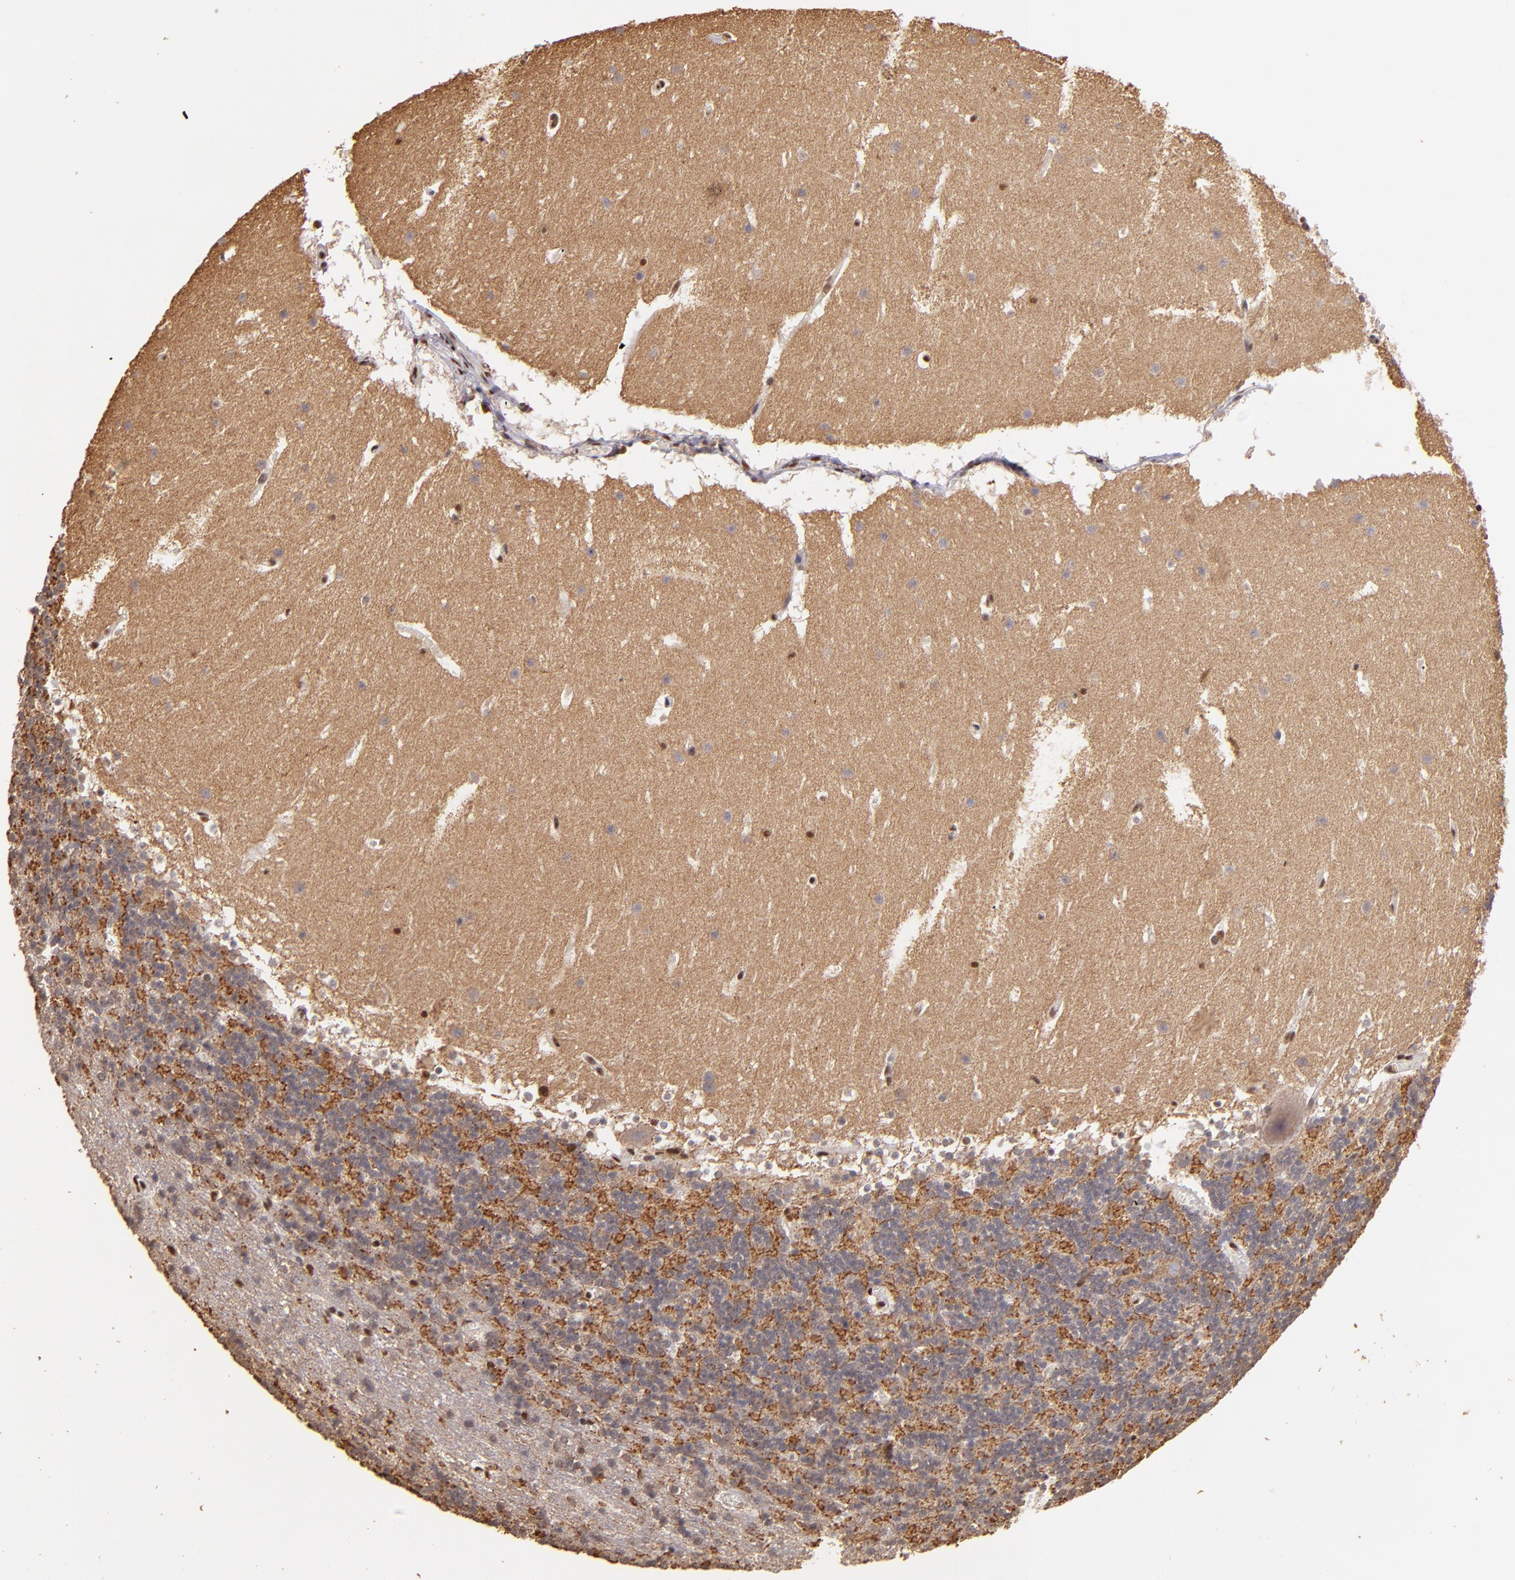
{"staining": {"intensity": "moderate", "quantity": ">75%", "location": "cytoplasmic/membranous"}, "tissue": "cerebellum", "cell_type": "Cells in granular layer", "image_type": "normal", "snomed": [{"axis": "morphology", "description": "Normal tissue, NOS"}, {"axis": "topography", "description": "Cerebellum"}], "caption": "Cerebellum stained for a protein (brown) exhibits moderate cytoplasmic/membranous positive staining in approximately >75% of cells in granular layer.", "gene": "SP1", "patient": {"sex": "male", "age": 45}}